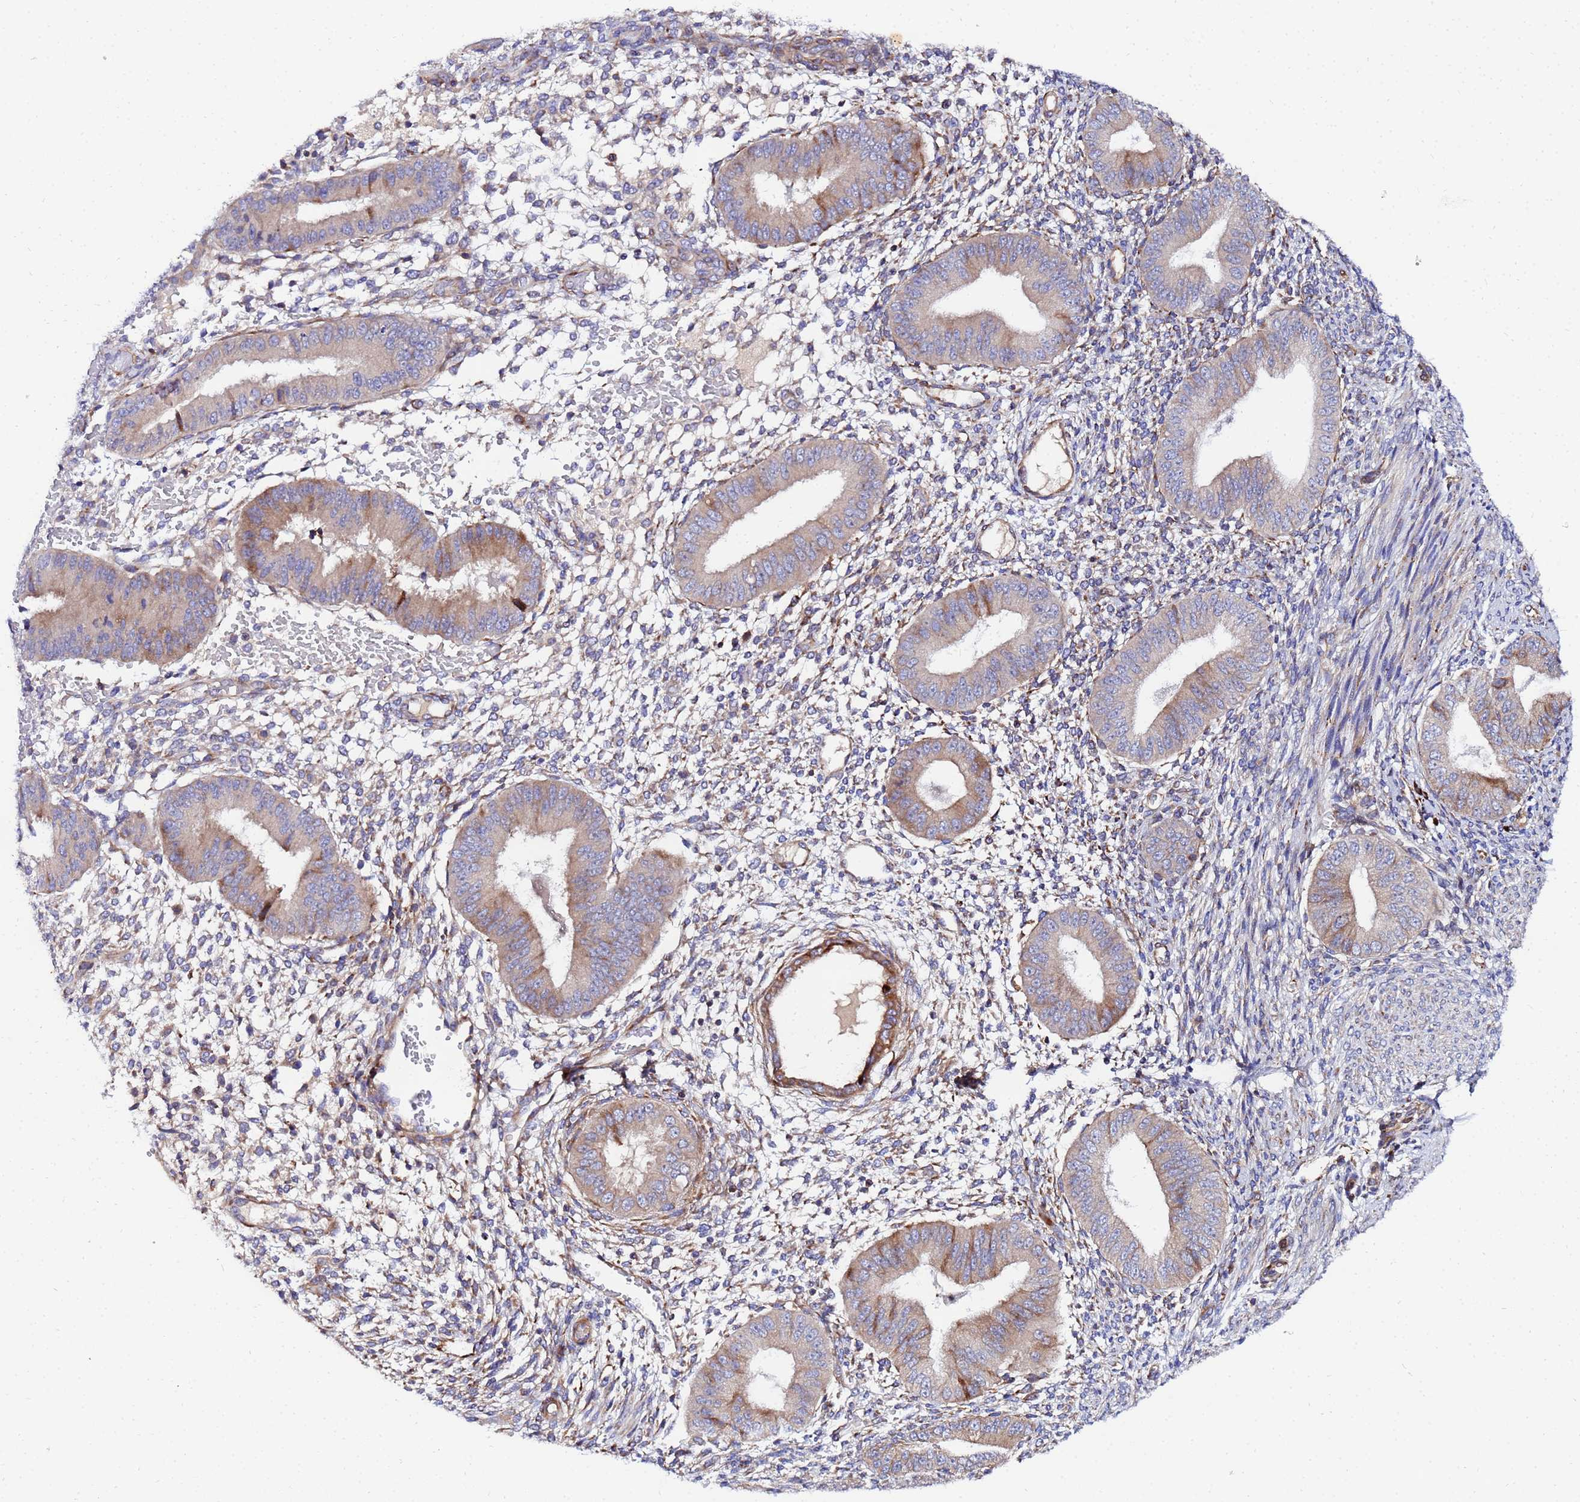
{"staining": {"intensity": "weak", "quantity": "25%-75%", "location": "cytoplasmic/membranous"}, "tissue": "endometrium", "cell_type": "Cells in endometrial stroma", "image_type": "normal", "snomed": [{"axis": "morphology", "description": "Normal tissue, NOS"}, {"axis": "topography", "description": "Endometrium"}], "caption": "Protein expression analysis of benign human endometrium reveals weak cytoplasmic/membranous staining in about 25%-75% of cells in endometrial stroma. Using DAB (3,3'-diaminobenzidine) (brown) and hematoxylin (blue) stains, captured at high magnification using brightfield microscopy.", "gene": "POM121C", "patient": {"sex": "female", "age": 49}}